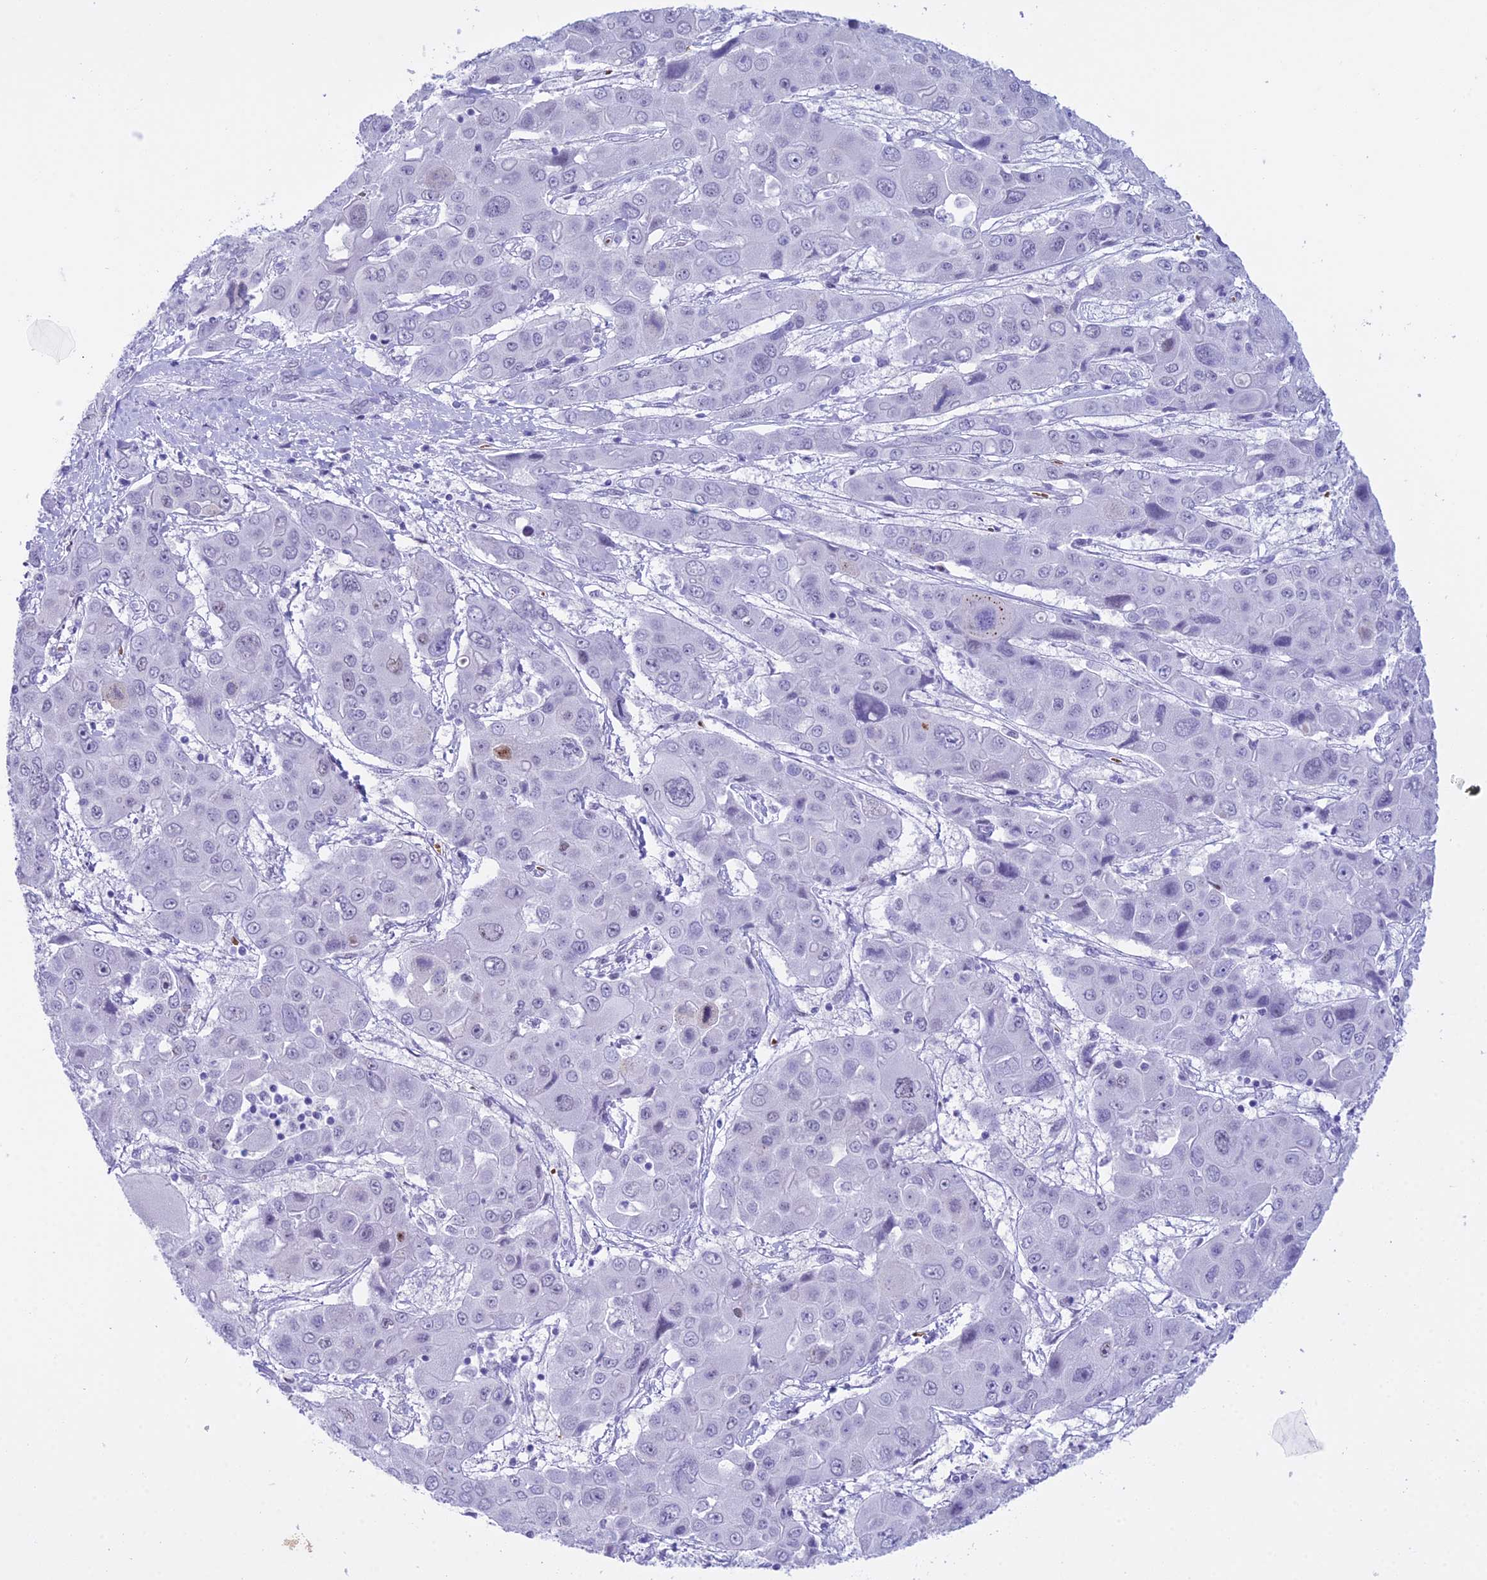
{"staining": {"intensity": "negative", "quantity": "none", "location": "none"}, "tissue": "liver cancer", "cell_type": "Tumor cells", "image_type": "cancer", "snomed": [{"axis": "morphology", "description": "Cholangiocarcinoma"}, {"axis": "topography", "description": "Liver"}], "caption": "Liver cholangiocarcinoma was stained to show a protein in brown. There is no significant staining in tumor cells.", "gene": "RNPS1", "patient": {"sex": "male", "age": 67}}